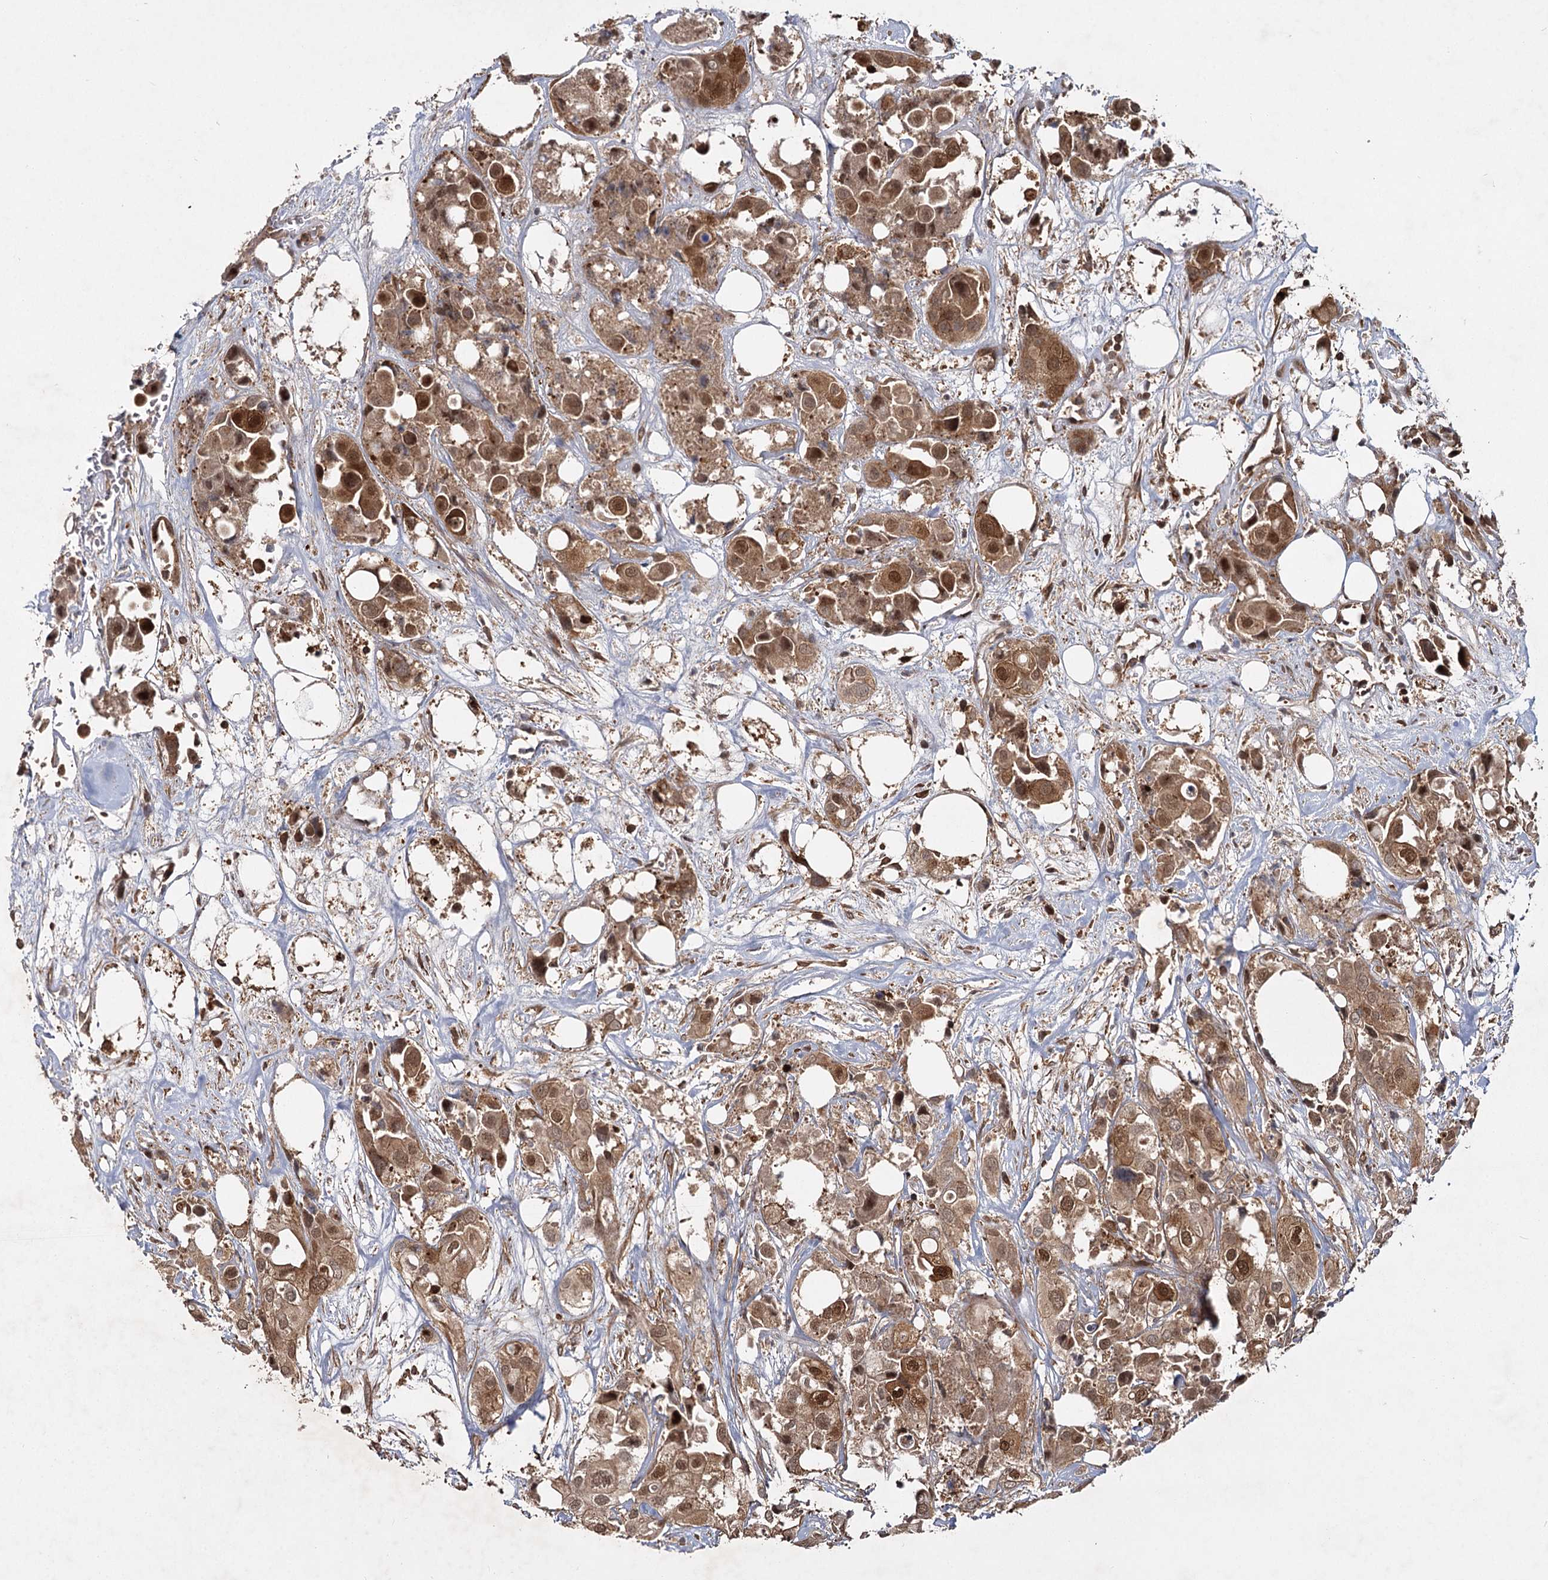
{"staining": {"intensity": "moderate", "quantity": ">75%", "location": "cytoplasmic/membranous,nuclear"}, "tissue": "urothelial cancer", "cell_type": "Tumor cells", "image_type": "cancer", "snomed": [{"axis": "morphology", "description": "Urothelial carcinoma, High grade"}, {"axis": "topography", "description": "Urinary bladder"}], "caption": "An image showing moderate cytoplasmic/membranous and nuclear expression in about >75% of tumor cells in urothelial cancer, as visualized by brown immunohistochemical staining.", "gene": "MDFIC", "patient": {"sex": "male", "age": 64}}